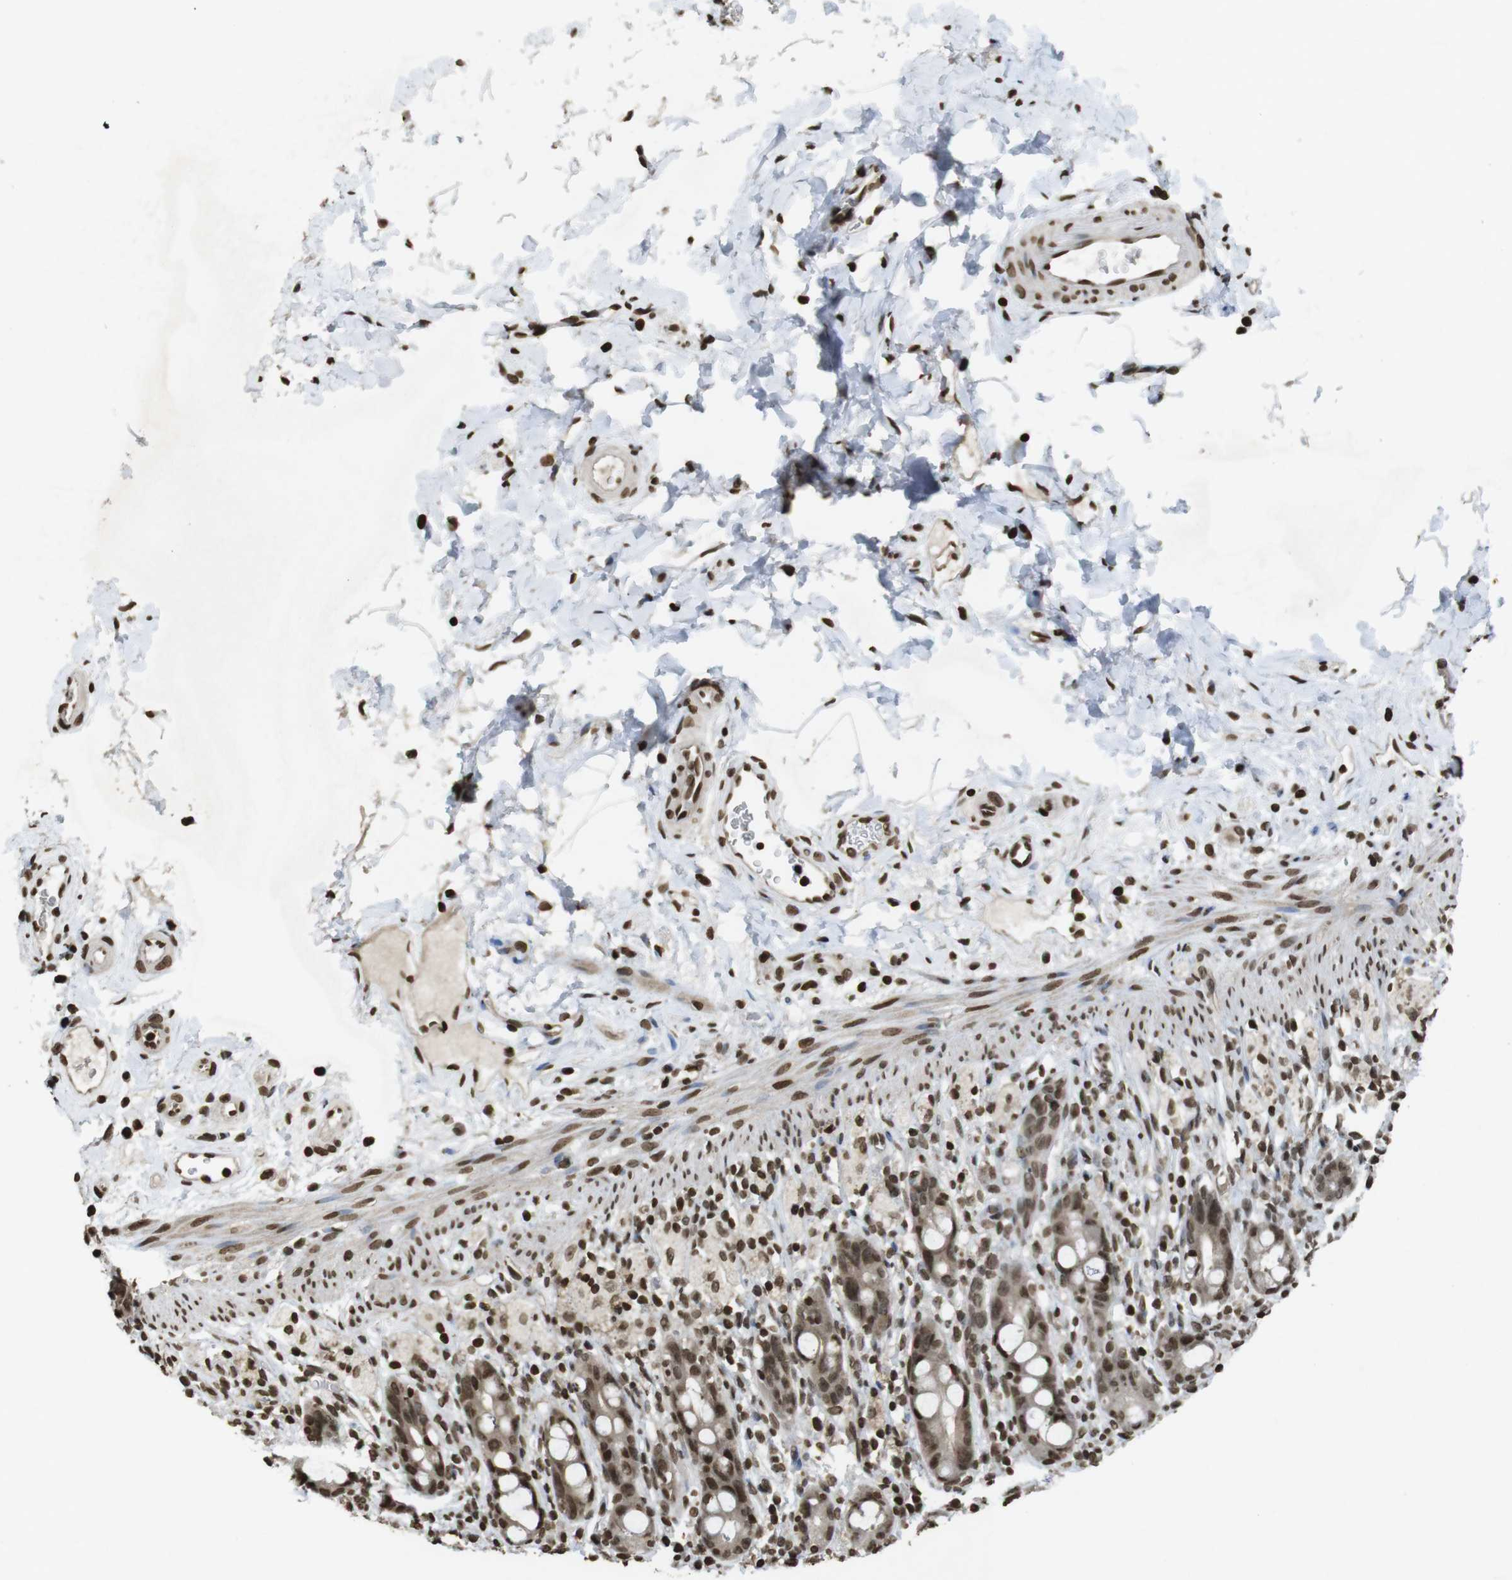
{"staining": {"intensity": "moderate", "quantity": ">75%", "location": "nuclear"}, "tissue": "rectum", "cell_type": "Glandular cells", "image_type": "normal", "snomed": [{"axis": "morphology", "description": "Normal tissue, NOS"}, {"axis": "topography", "description": "Rectum"}], "caption": "DAB immunohistochemical staining of normal human rectum displays moderate nuclear protein staining in approximately >75% of glandular cells.", "gene": "FOXA3", "patient": {"sex": "male", "age": 44}}